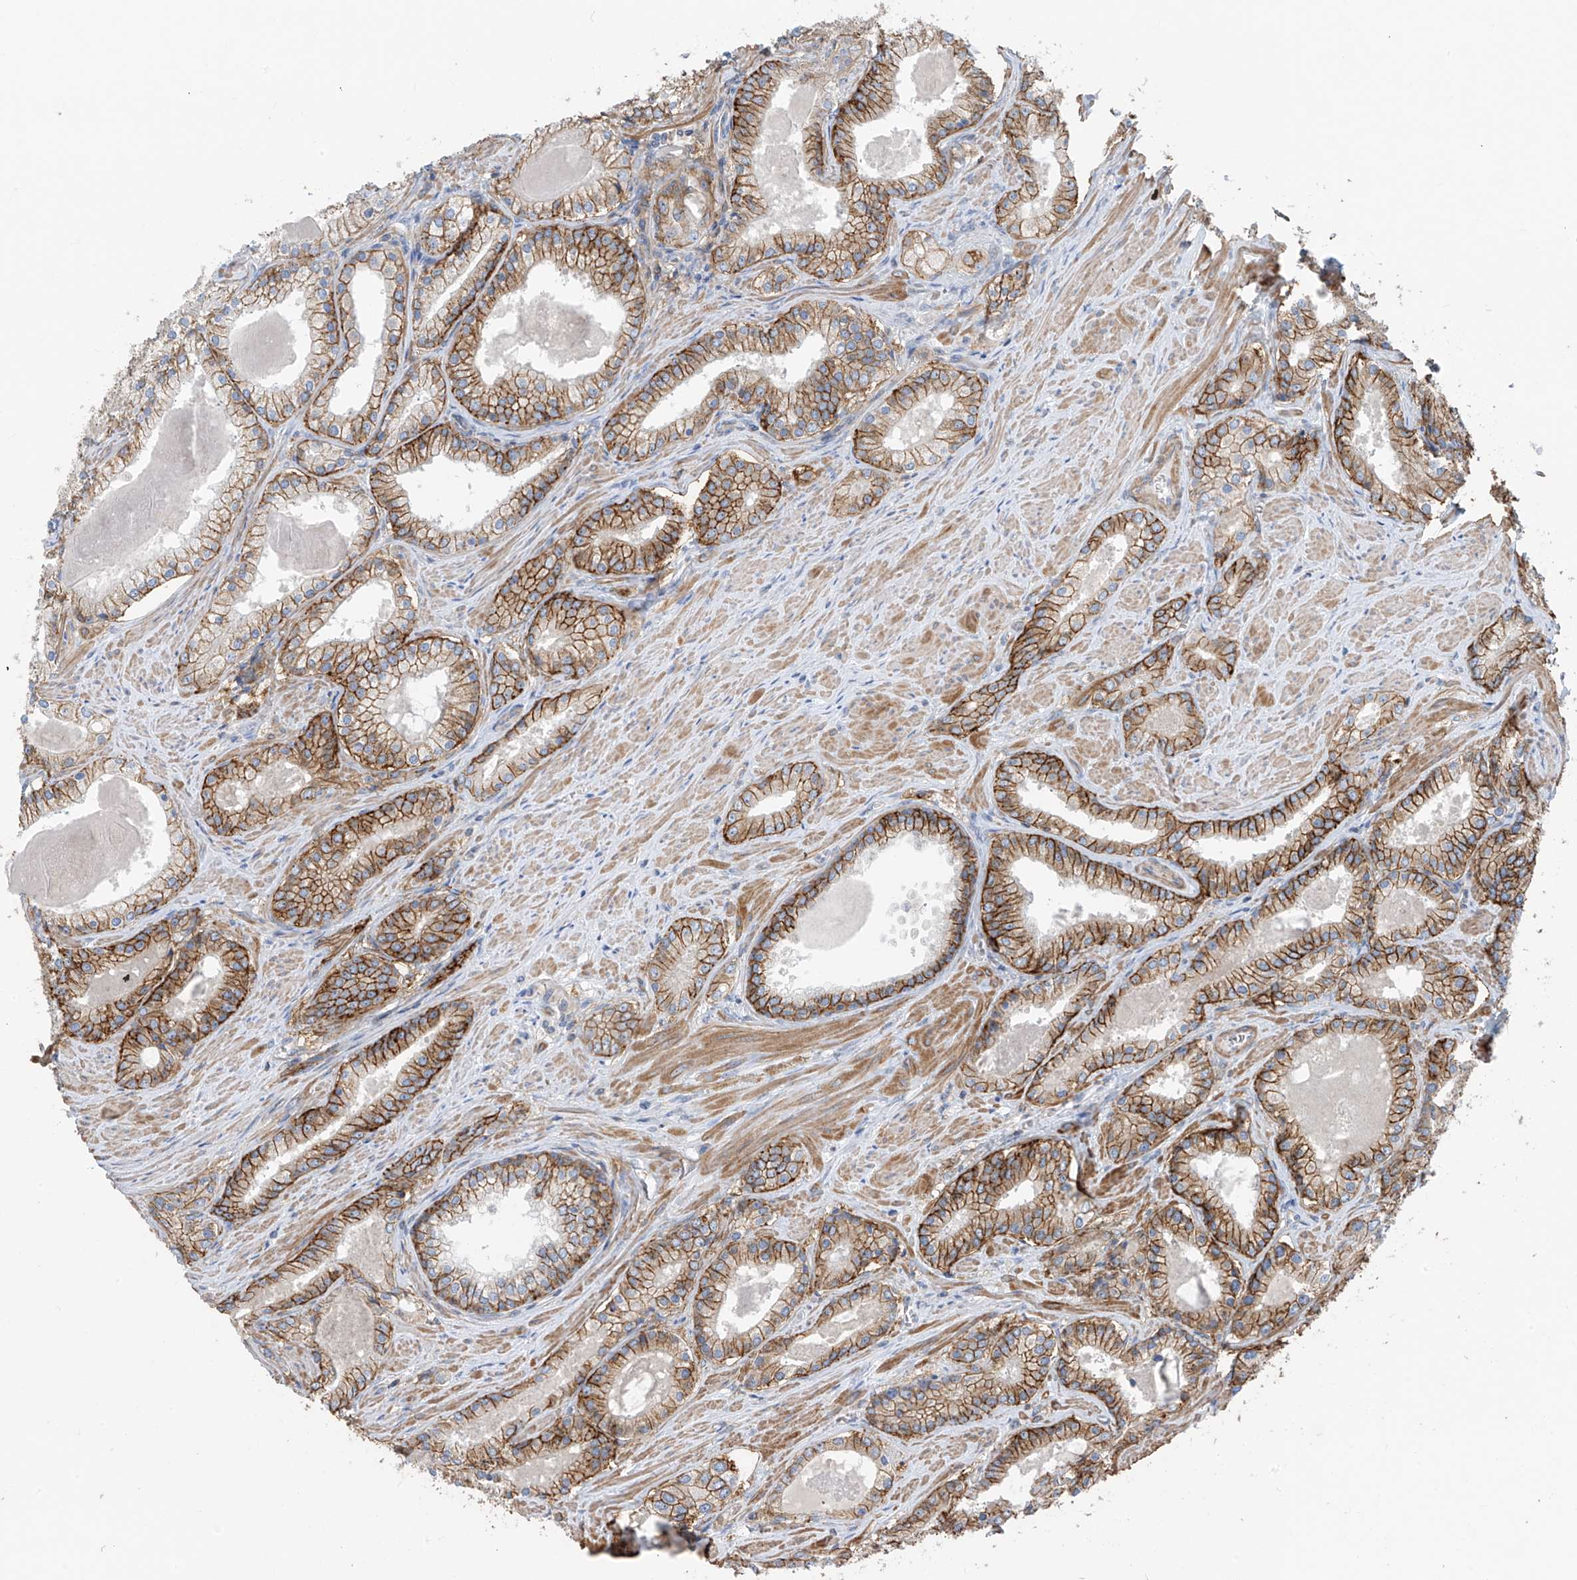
{"staining": {"intensity": "moderate", "quantity": ">75%", "location": "cytoplasmic/membranous"}, "tissue": "prostate cancer", "cell_type": "Tumor cells", "image_type": "cancer", "snomed": [{"axis": "morphology", "description": "Adenocarcinoma, Low grade"}, {"axis": "topography", "description": "Prostate"}], "caption": "High-power microscopy captured an IHC micrograph of prostate adenocarcinoma (low-grade), revealing moderate cytoplasmic/membranous expression in approximately >75% of tumor cells.", "gene": "SLC1A5", "patient": {"sex": "male", "age": 54}}